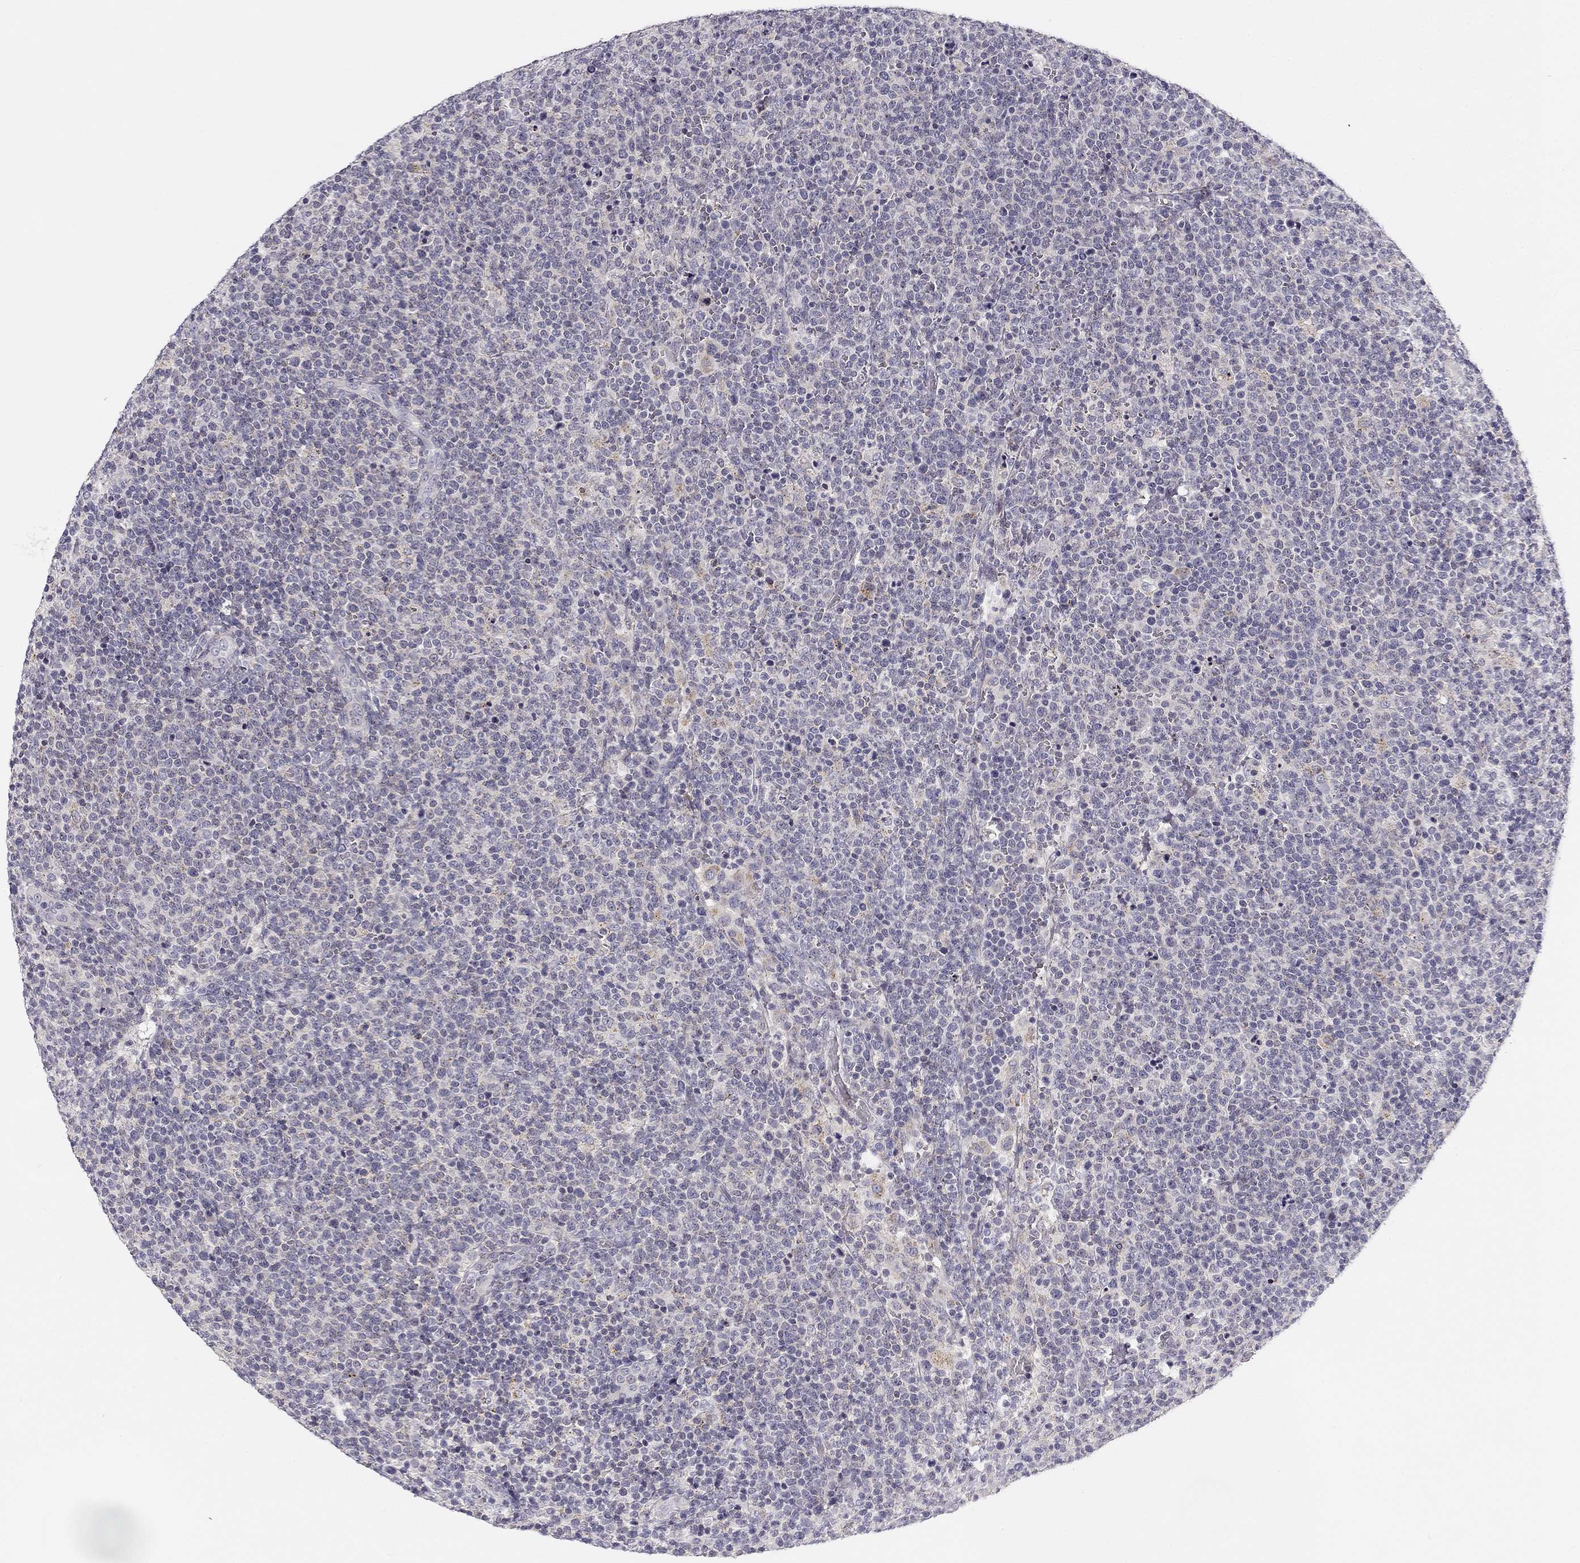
{"staining": {"intensity": "negative", "quantity": "none", "location": "none"}, "tissue": "lymphoma", "cell_type": "Tumor cells", "image_type": "cancer", "snomed": [{"axis": "morphology", "description": "Malignant lymphoma, non-Hodgkin's type, High grade"}, {"axis": "topography", "description": "Lymph node"}], "caption": "IHC of malignant lymphoma, non-Hodgkin's type (high-grade) reveals no expression in tumor cells.", "gene": "CNR1", "patient": {"sex": "male", "age": 61}}